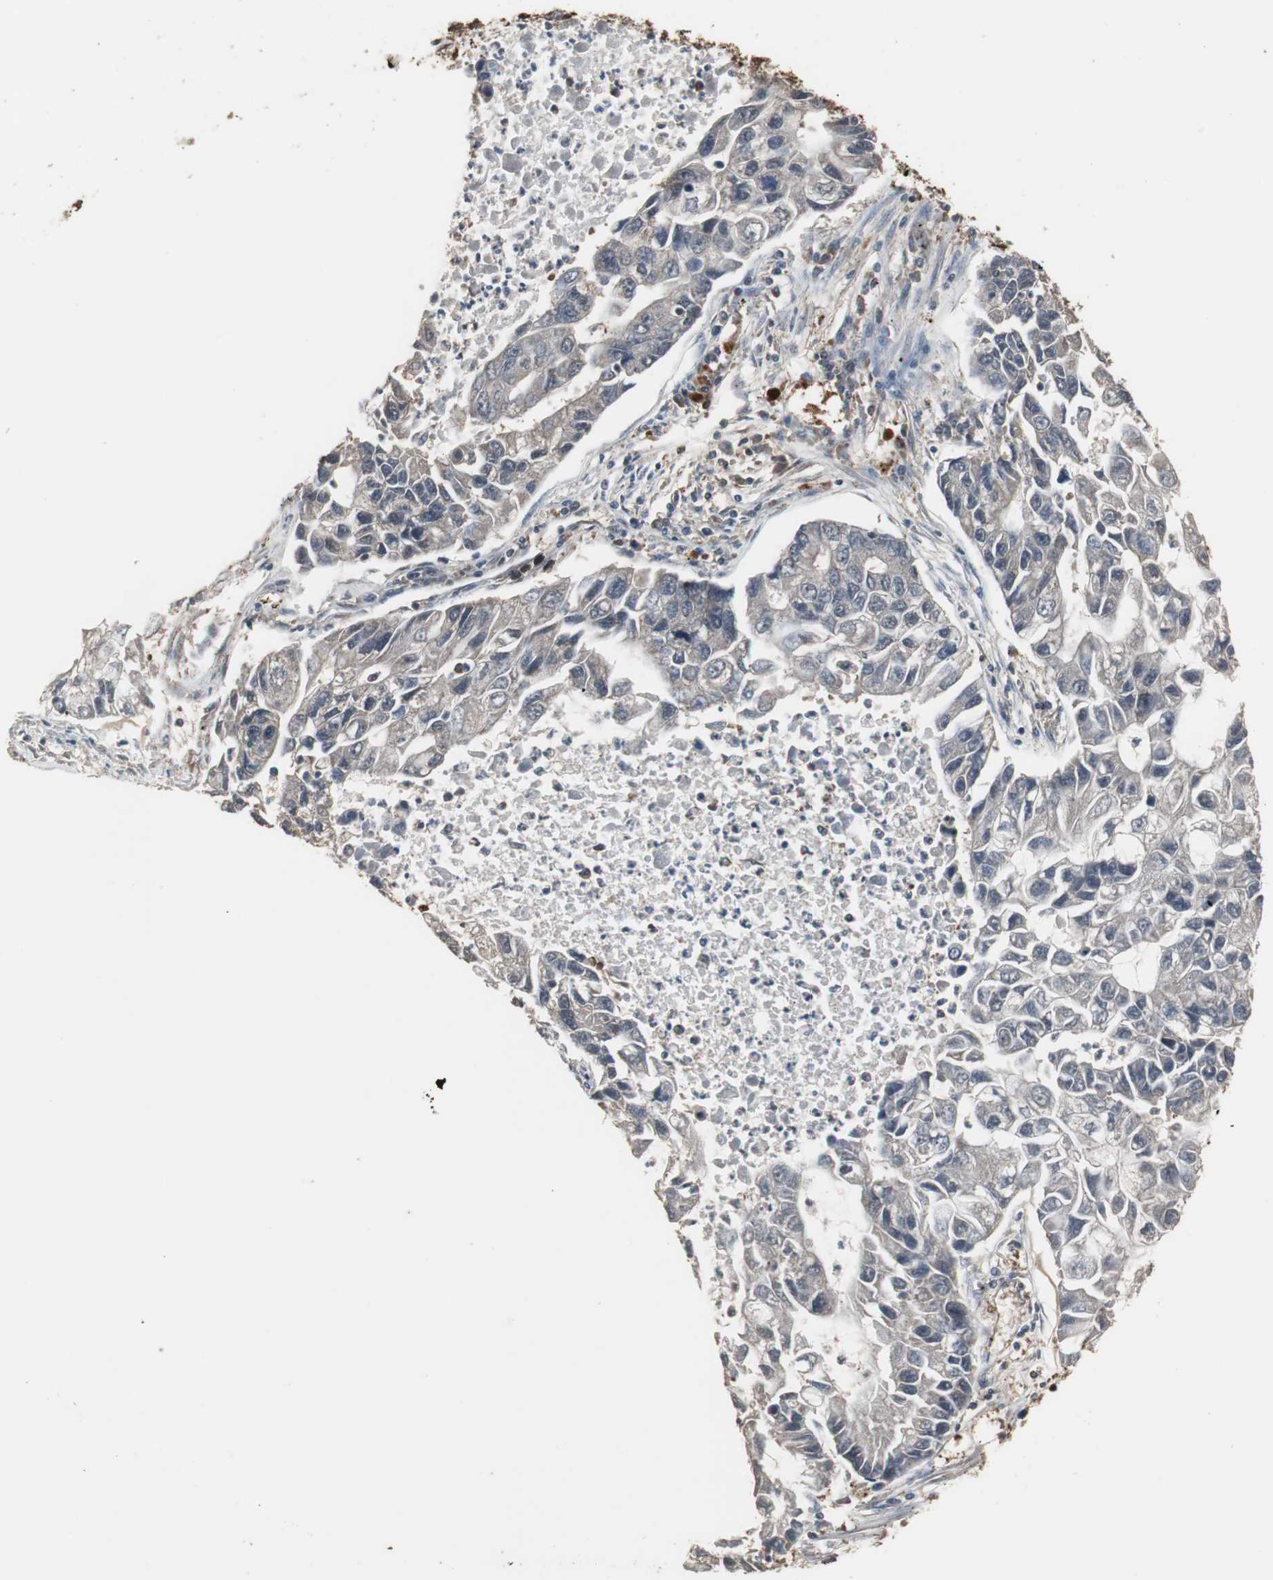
{"staining": {"intensity": "negative", "quantity": "none", "location": "none"}, "tissue": "lung cancer", "cell_type": "Tumor cells", "image_type": "cancer", "snomed": [{"axis": "morphology", "description": "Adenocarcinoma, NOS"}, {"axis": "topography", "description": "Lung"}], "caption": "Image shows no protein positivity in tumor cells of lung cancer (adenocarcinoma) tissue.", "gene": "HPRT1", "patient": {"sex": "female", "age": 51}}